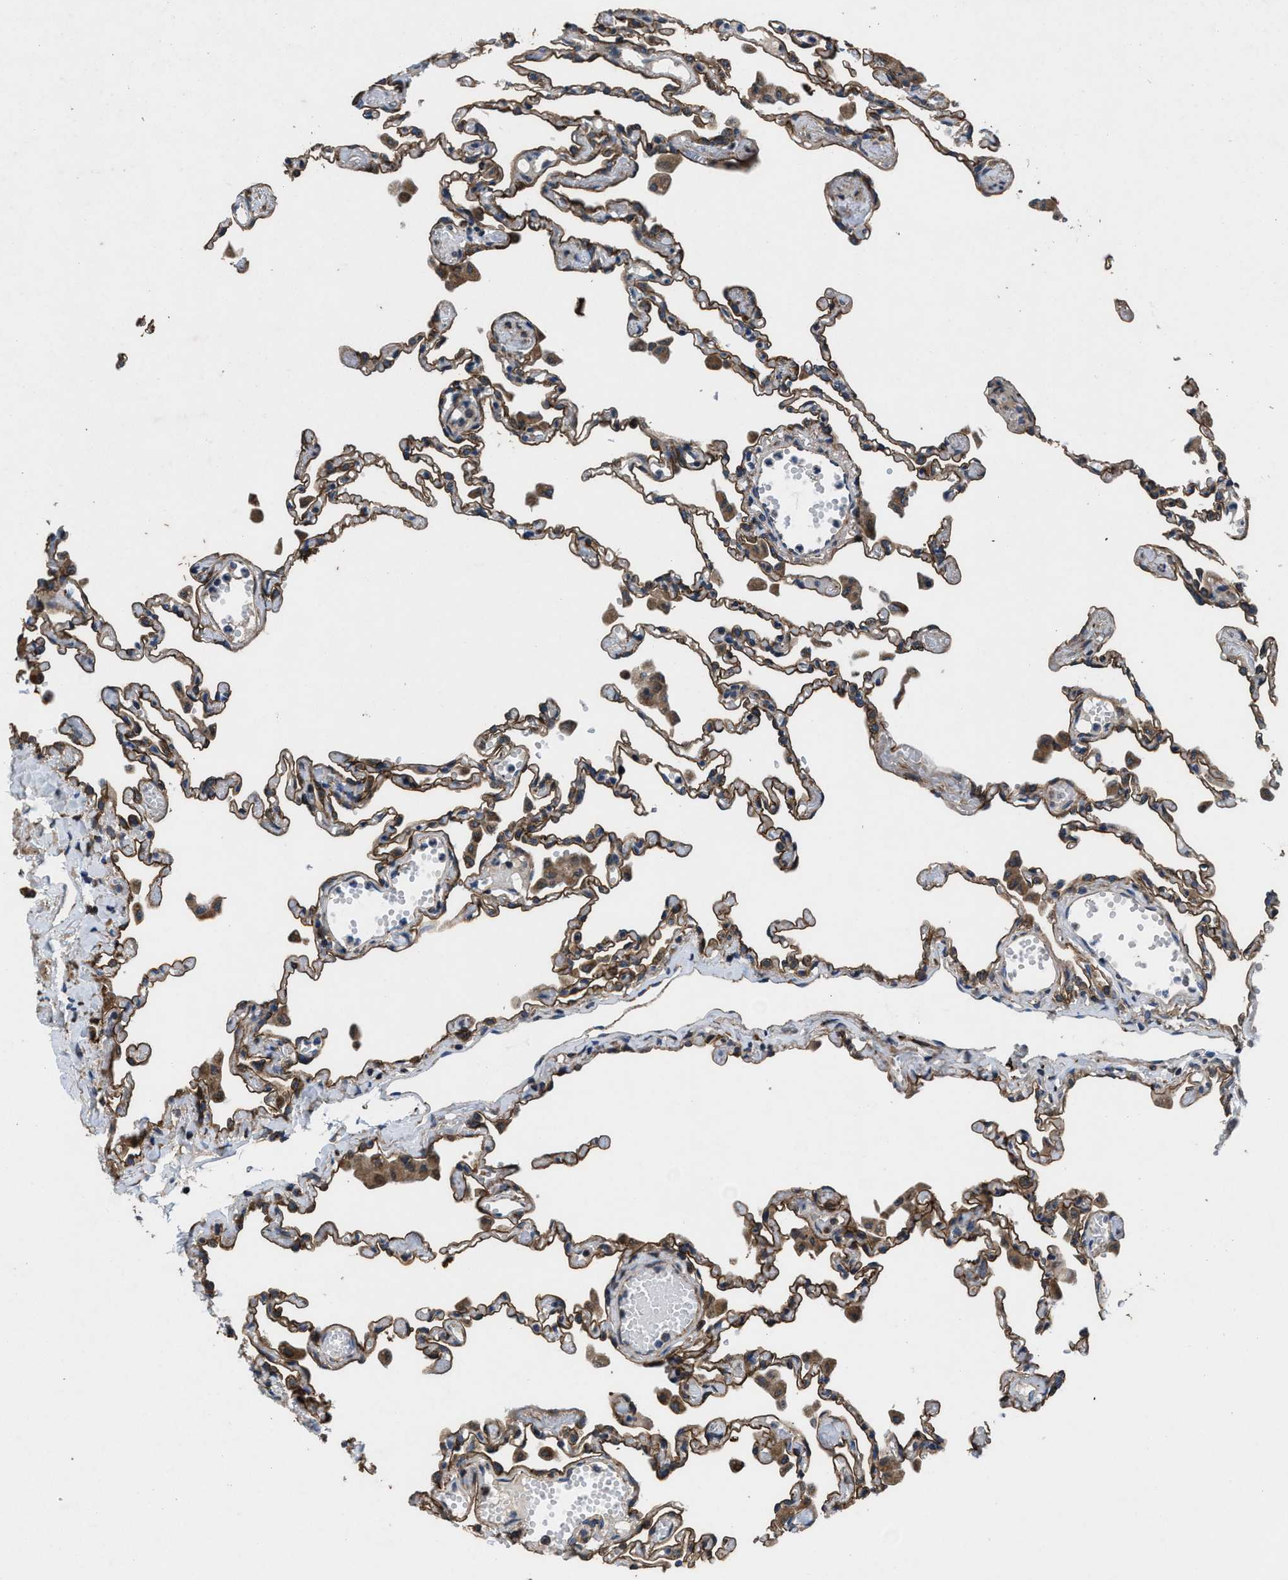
{"staining": {"intensity": "moderate", "quantity": ">75%", "location": "cytoplasmic/membranous"}, "tissue": "lung", "cell_type": "Alveolar cells", "image_type": "normal", "snomed": [{"axis": "morphology", "description": "Normal tissue, NOS"}, {"axis": "topography", "description": "Bronchus"}, {"axis": "topography", "description": "Lung"}], "caption": "Protein analysis of unremarkable lung shows moderate cytoplasmic/membranous expression in approximately >75% of alveolar cells. (DAB (3,3'-diaminobenzidine) IHC, brown staining for protein, blue staining for nuclei).", "gene": "PDP1", "patient": {"sex": "female", "age": 49}}